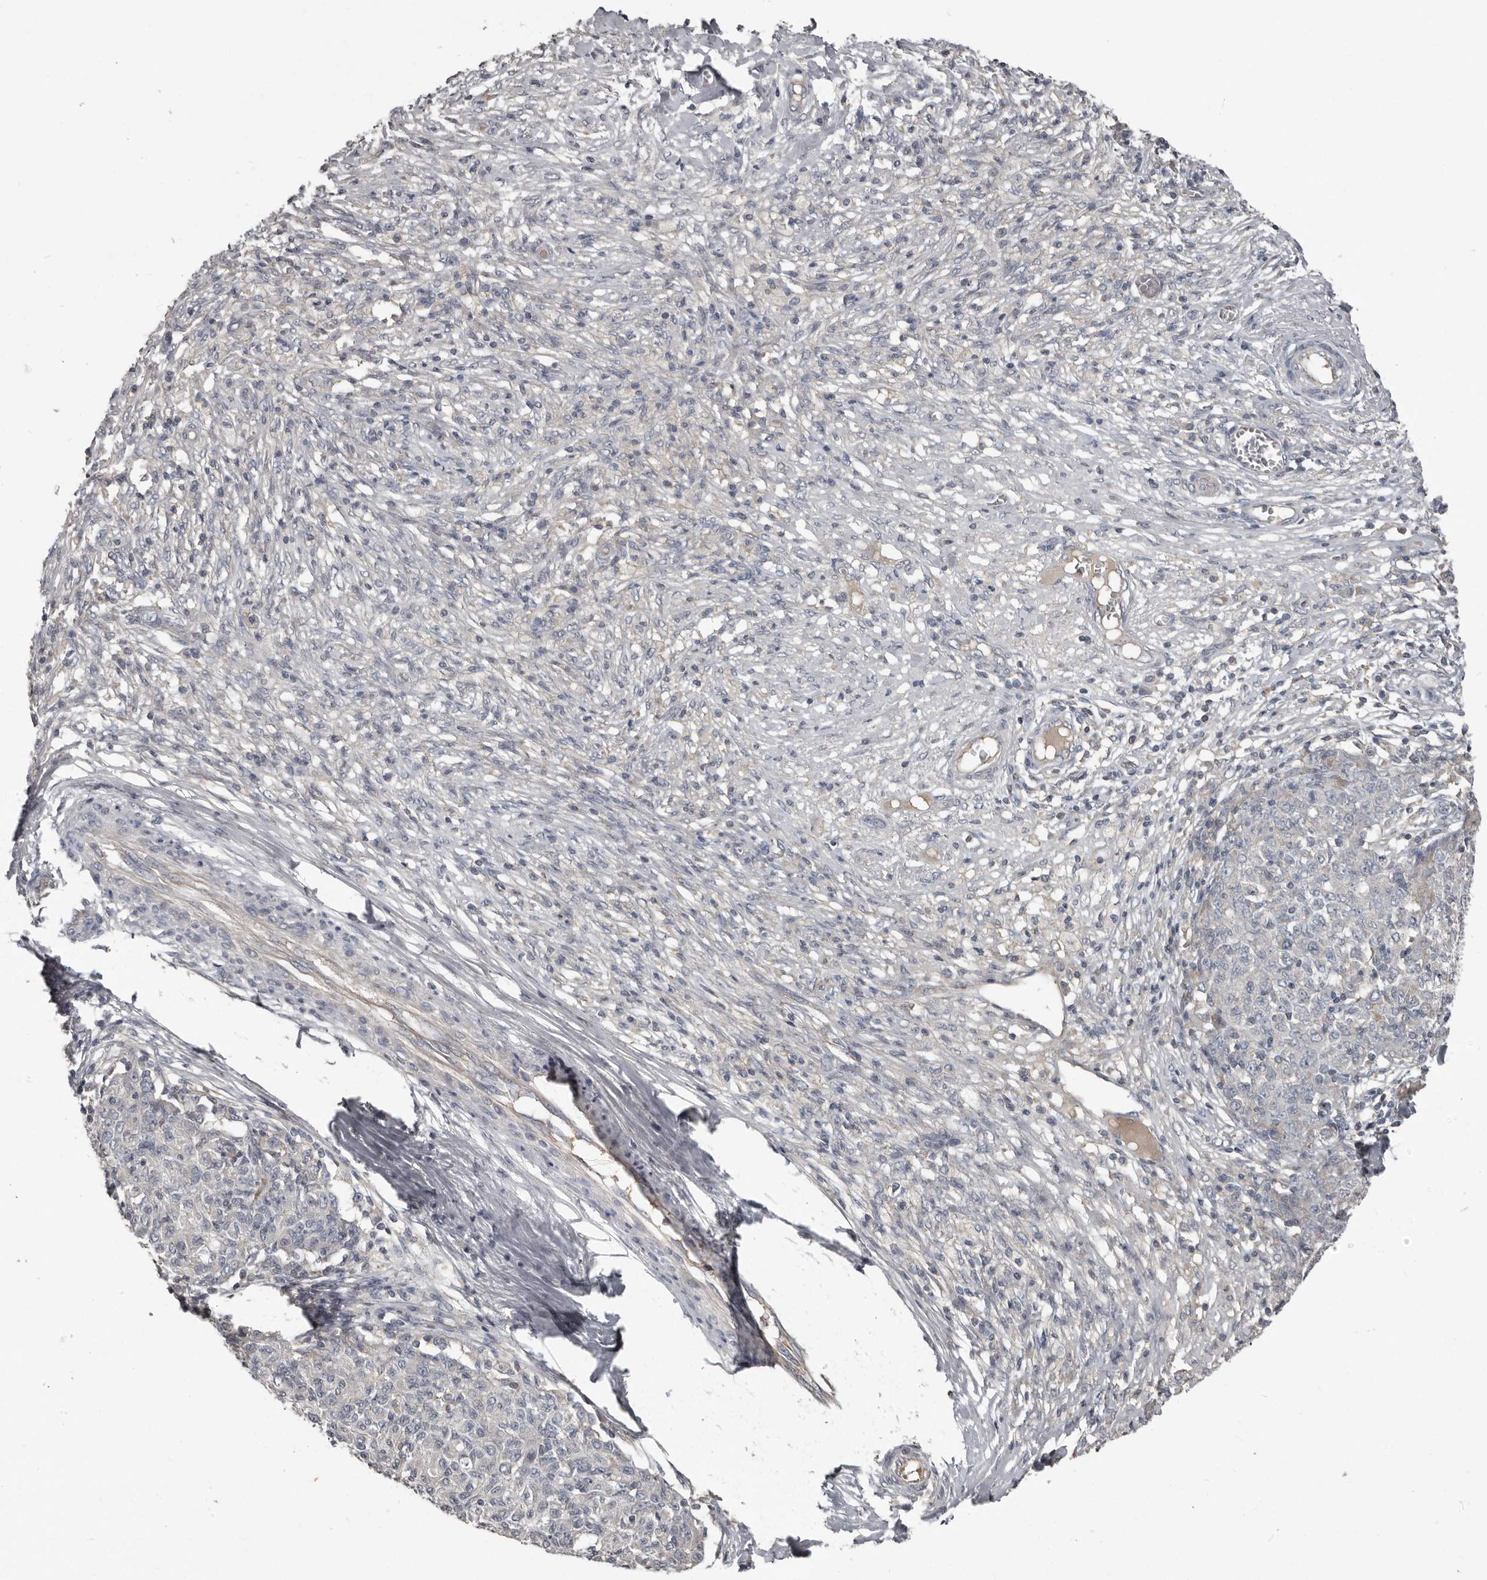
{"staining": {"intensity": "negative", "quantity": "none", "location": "none"}, "tissue": "ovarian cancer", "cell_type": "Tumor cells", "image_type": "cancer", "snomed": [{"axis": "morphology", "description": "Carcinoma, endometroid"}, {"axis": "topography", "description": "Ovary"}], "caption": "Ovarian endometroid carcinoma was stained to show a protein in brown. There is no significant staining in tumor cells. (DAB (3,3'-diaminobenzidine) immunohistochemistry, high magnification).", "gene": "CA6", "patient": {"sex": "female", "age": 42}}